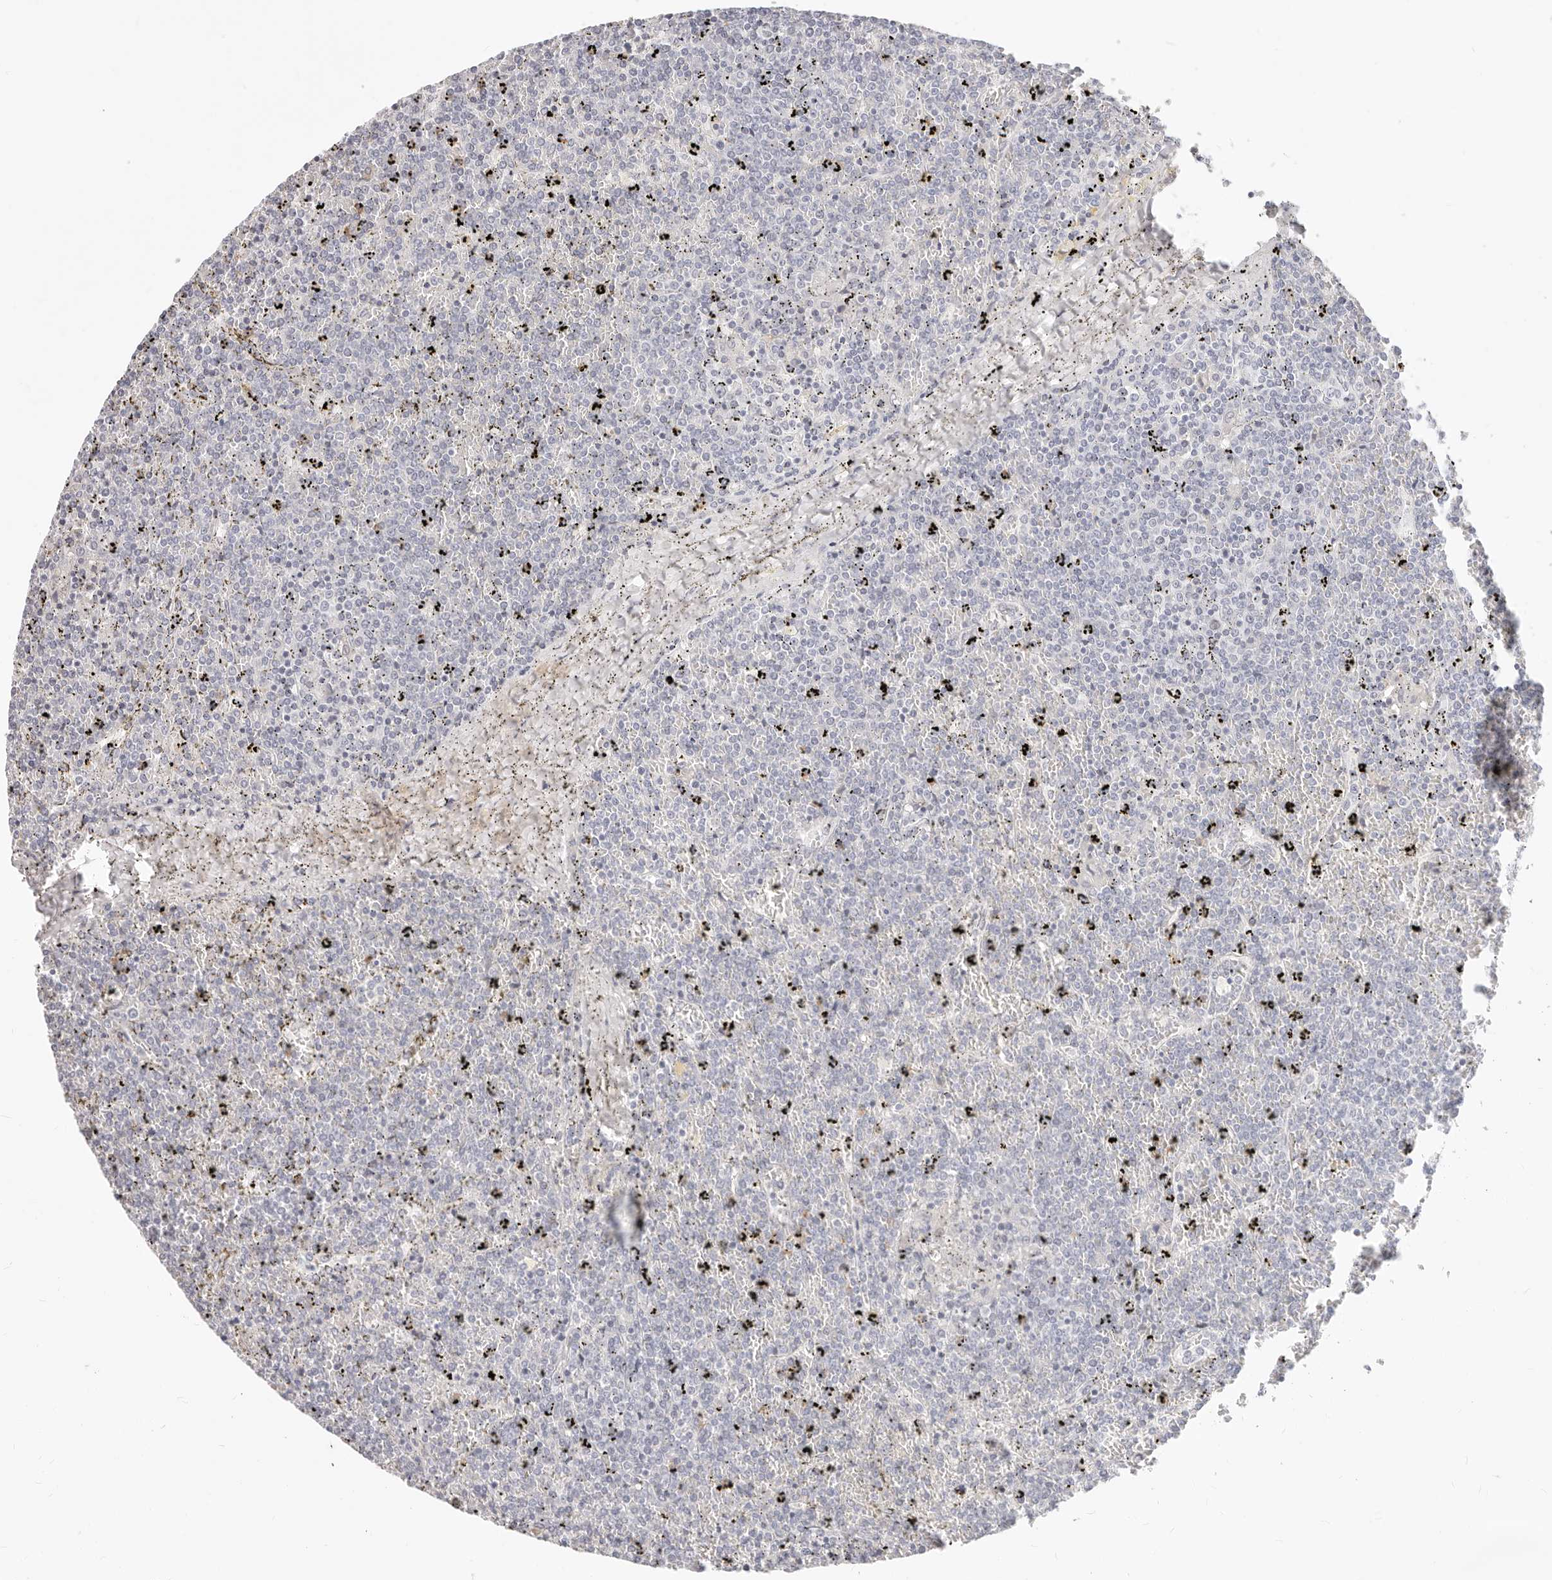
{"staining": {"intensity": "negative", "quantity": "none", "location": "none"}, "tissue": "lymphoma", "cell_type": "Tumor cells", "image_type": "cancer", "snomed": [{"axis": "morphology", "description": "Malignant lymphoma, non-Hodgkin's type, Low grade"}, {"axis": "topography", "description": "Spleen"}], "caption": "Immunohistochemical staining of human low-grade malignant lymphoma, non-Hodgkin's type exhibits no significant expression in tumor cells.", "gene": "ASCL1", "patient": {"sex": "female", "age": 19}}